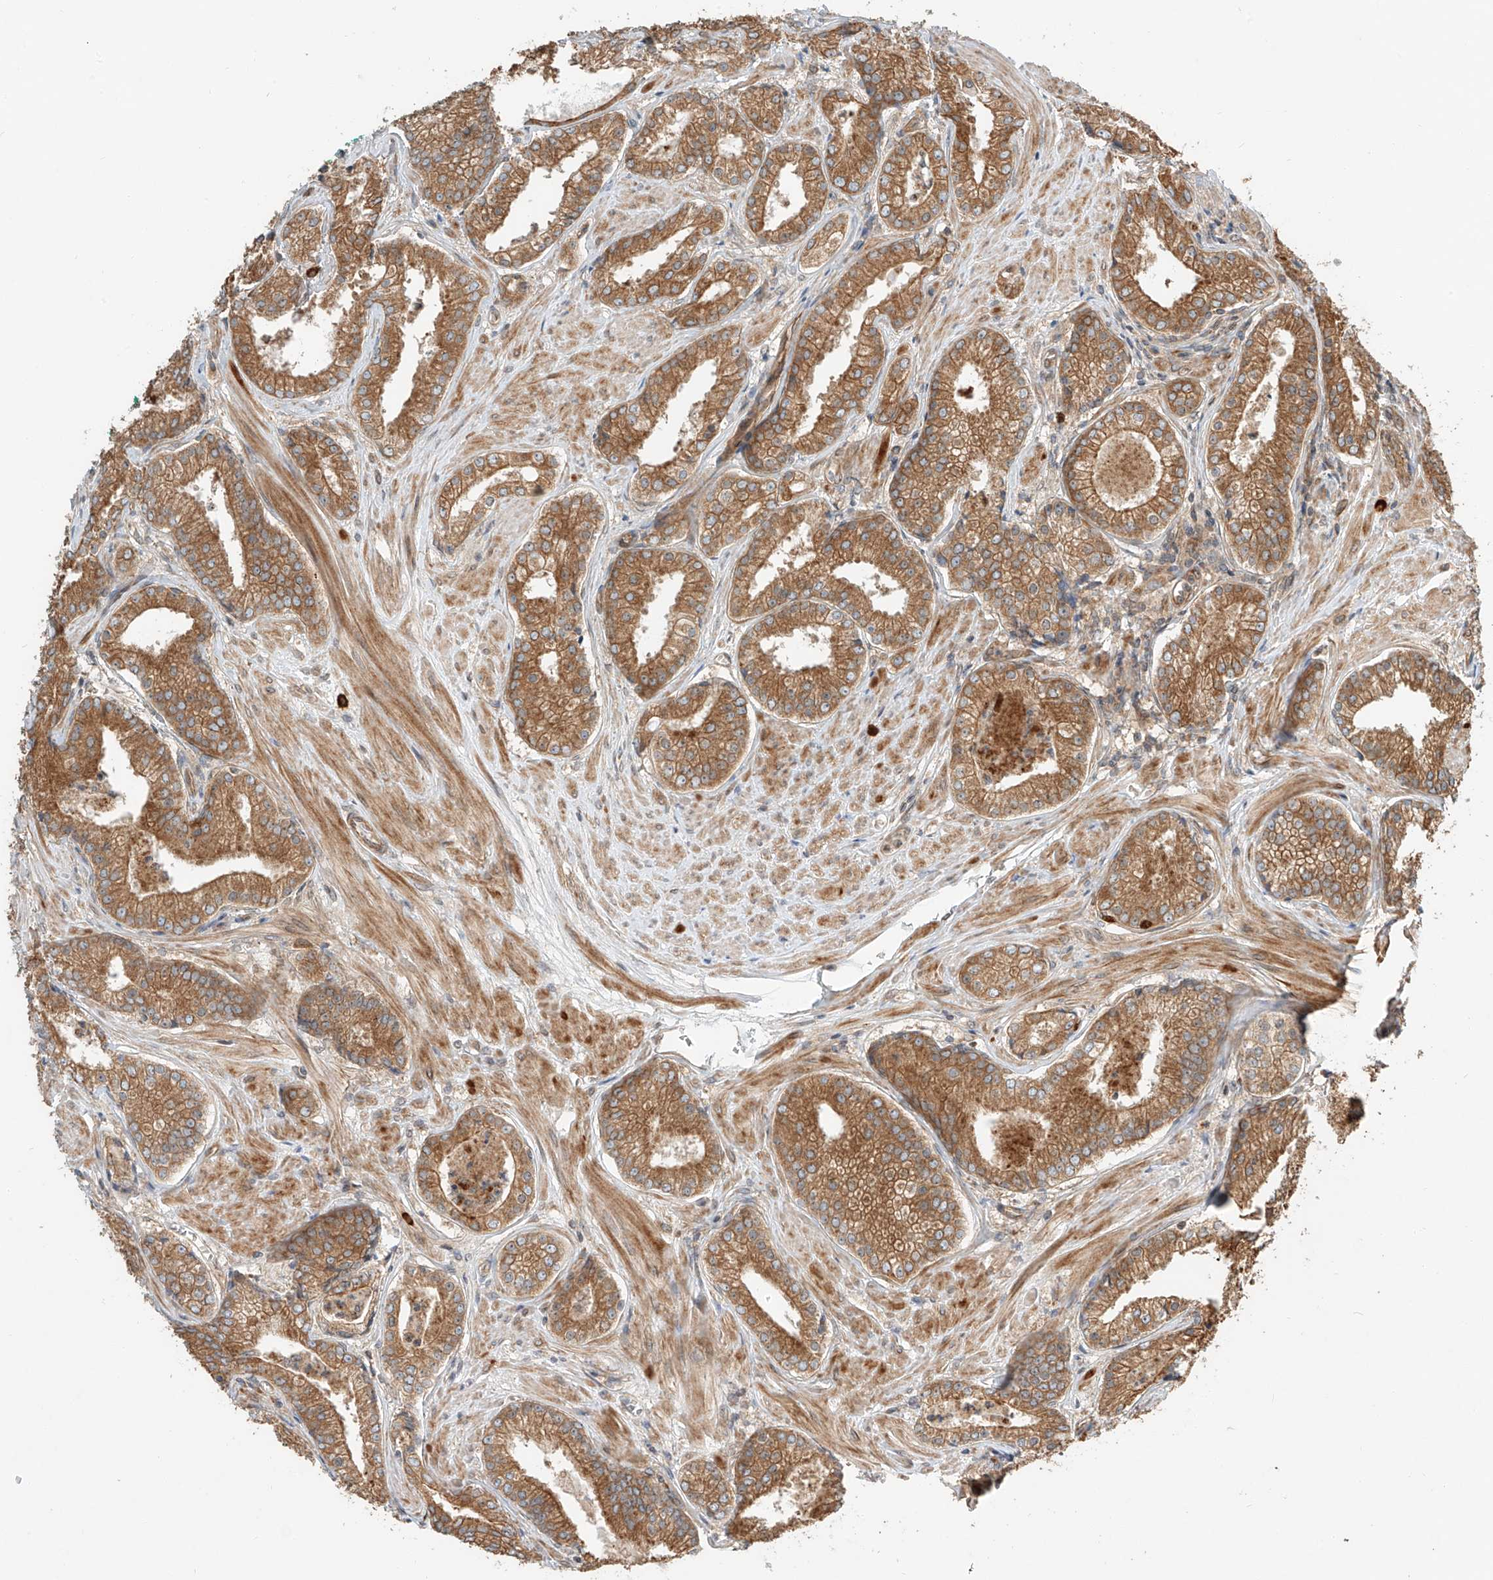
{"staining": {"intensity": "moderate", "quantity": ">75%", "location": "cytoplasmic/membranous"}, "tissue": "prostate cancer", "cell_type": "Tumor cells", "image_type": "cancer", "snomed": [{"axis": "morphology", "description": "Adenocarcinoma, Low grade"}, {"axis": "topography", "description": "Prostate"}], "caption": "The micrograph exhibits immunohistochemical staining of adenocarcinoma (low-grade) (prostate). There is moderate cytoplasmic/membranous staining is identified in approximately >75% of tumor cells.", "gene": "CEP162", "patient": {"sex": "male", "age": 54}}